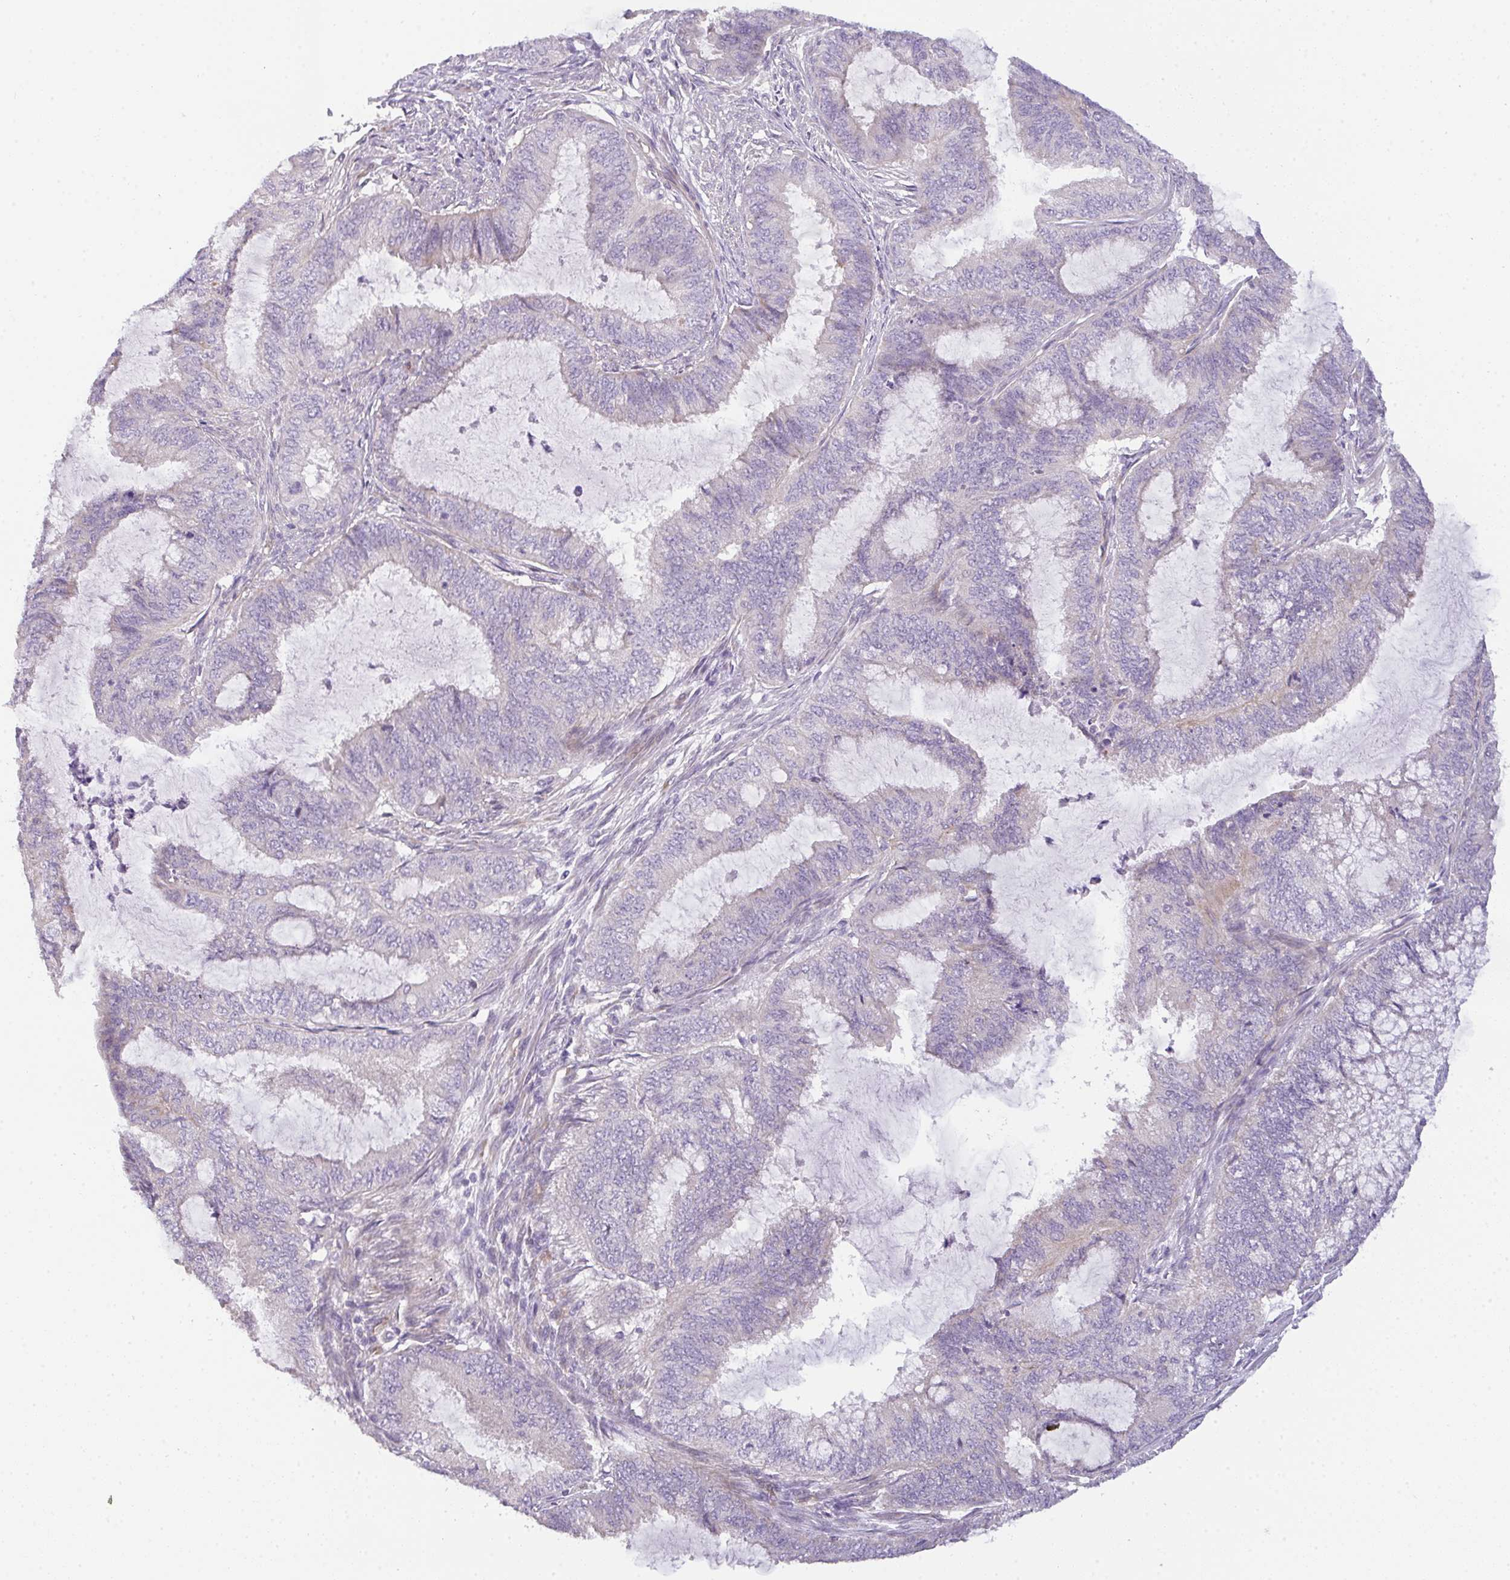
{"staining": {"intensity": "weak", "quantity": "<25%", "location": "cytoplasmic/membranous"}, "tissue": "endometrial cancer", "cell_type": "Tumor cells", "image_type": "cancer", "snomed": [{"axis": "morphology", "description": "Adenocarcinoma, NOS"}, {"axis": "topography", "description": "Endometrium"}], "caption": "Tumor cells are negative for protein expression in human endometrial adenocarcinoma.", "gene": "FILIP1", "patient": {"sex": "female", "age": 51}}